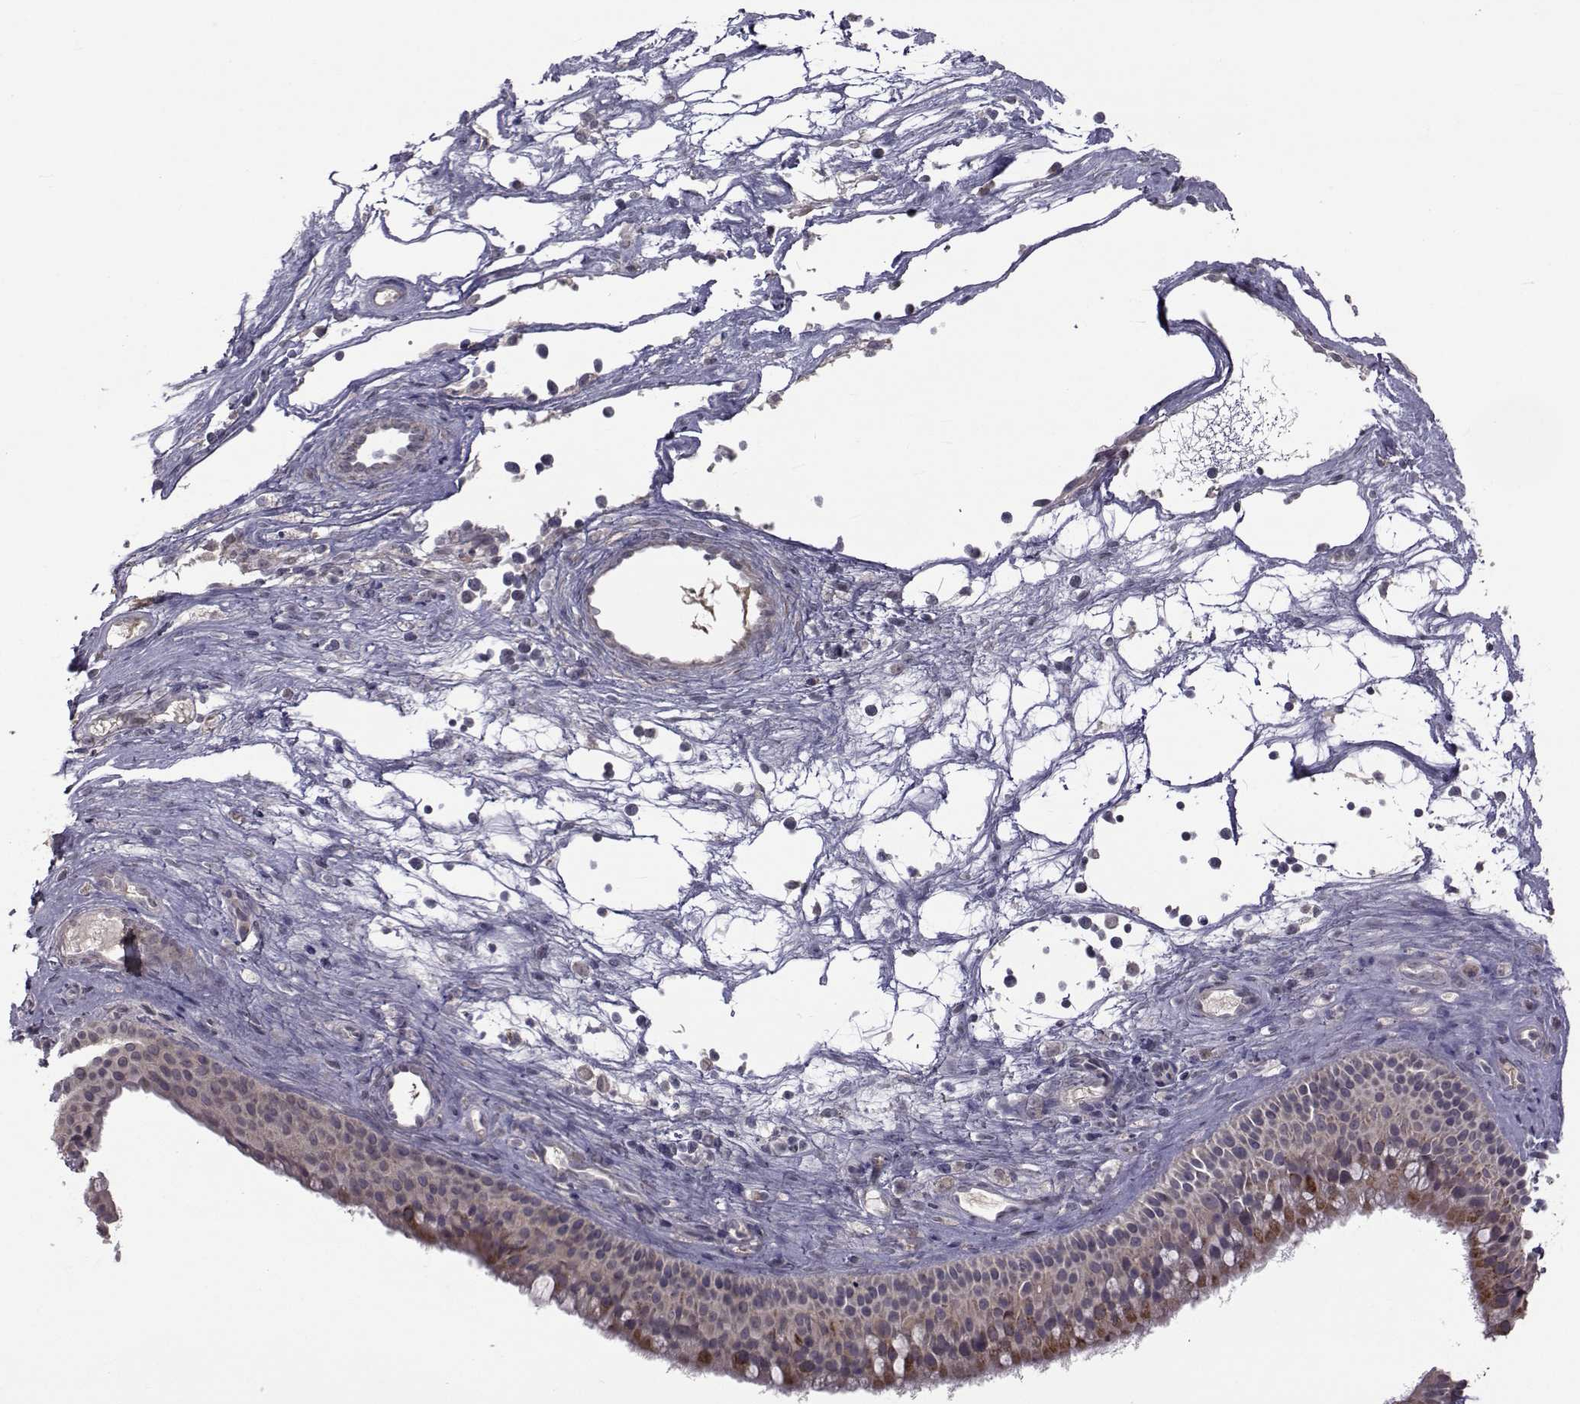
{"staining": {"intensity": "strong", "quantity": "25%-75%", "location": "cytoplasmic/membranous"}, "tissue": "nasopharynx", "cell_type": "Respiratory epithelial cells", "image_type": "normal", "snomed": [{"axis": "morphology", "description": "Normal tissue, NOS"}, {"axis": "topography", "description": "Nasopharynx"}], "caption": "High-power microscopy captured an immunohistochemistry photomicrograph of unremarkable nasopharynx, revealing strong cytoplasmic/membranous staining in approximately 25%-75% of respiratory epithelial cells.", "gene": "FDXR", "patient": {"sex": "male", "age": 68}}